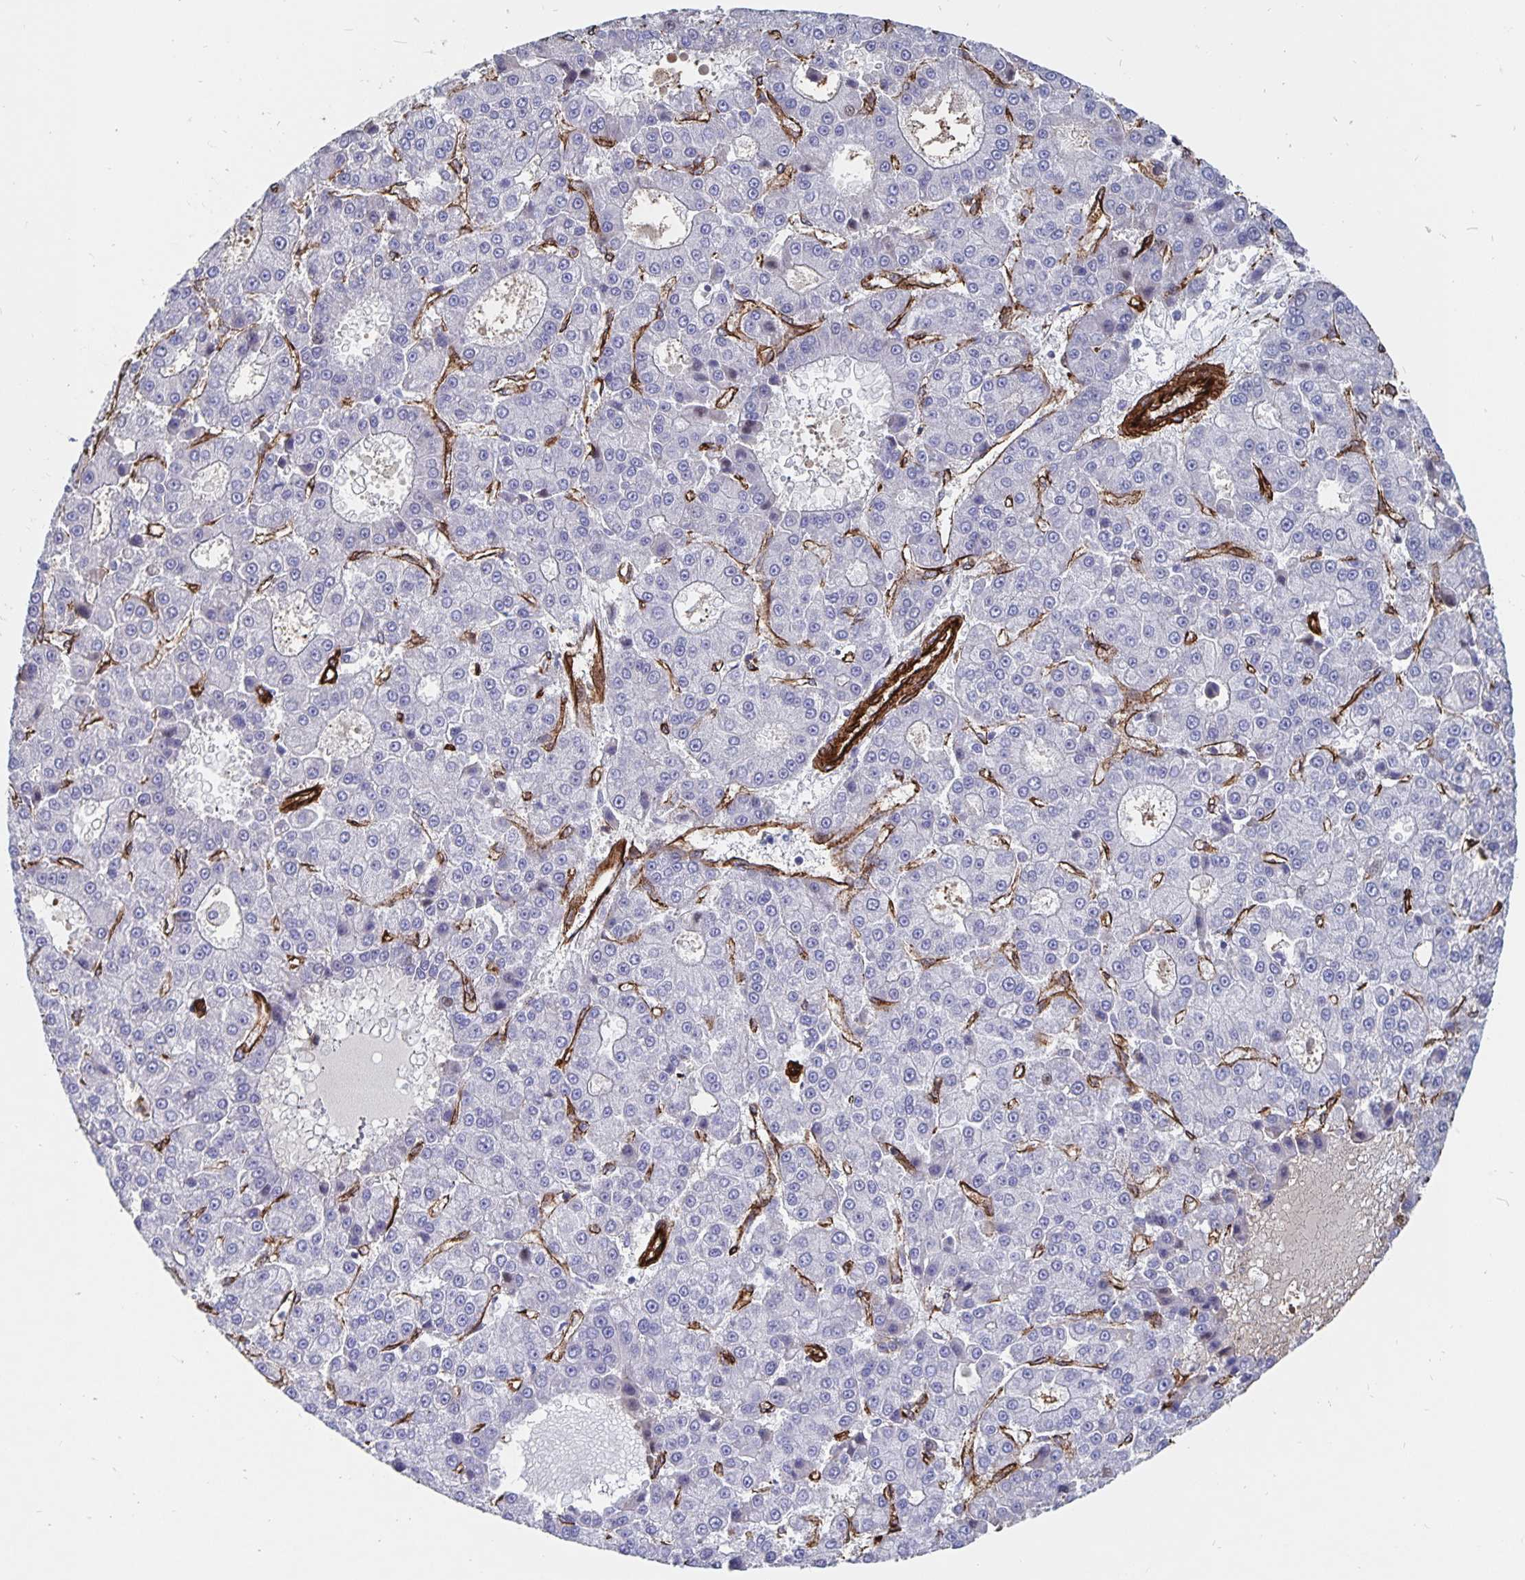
{"staining": {"intensity": "negative", "quantity": "none", "location": "none"}, "tissue": "liver cancer", "cell_type": "Tumor cells", "image_type": "cancer", "snomed": [{"axis": "morphology", "description": "Carcinoma, Hepatocellular, NOS"}, {"axis": "topography", "description": "Liver"}], "caption": "High power microscopy image of an immunohistochemistry micrograph of hepatocellular carcinoma (liver), revealing no significant expression in tumor cells.", "gene": "DCHS2", "patient": {"sex": "male", "age": 70}}